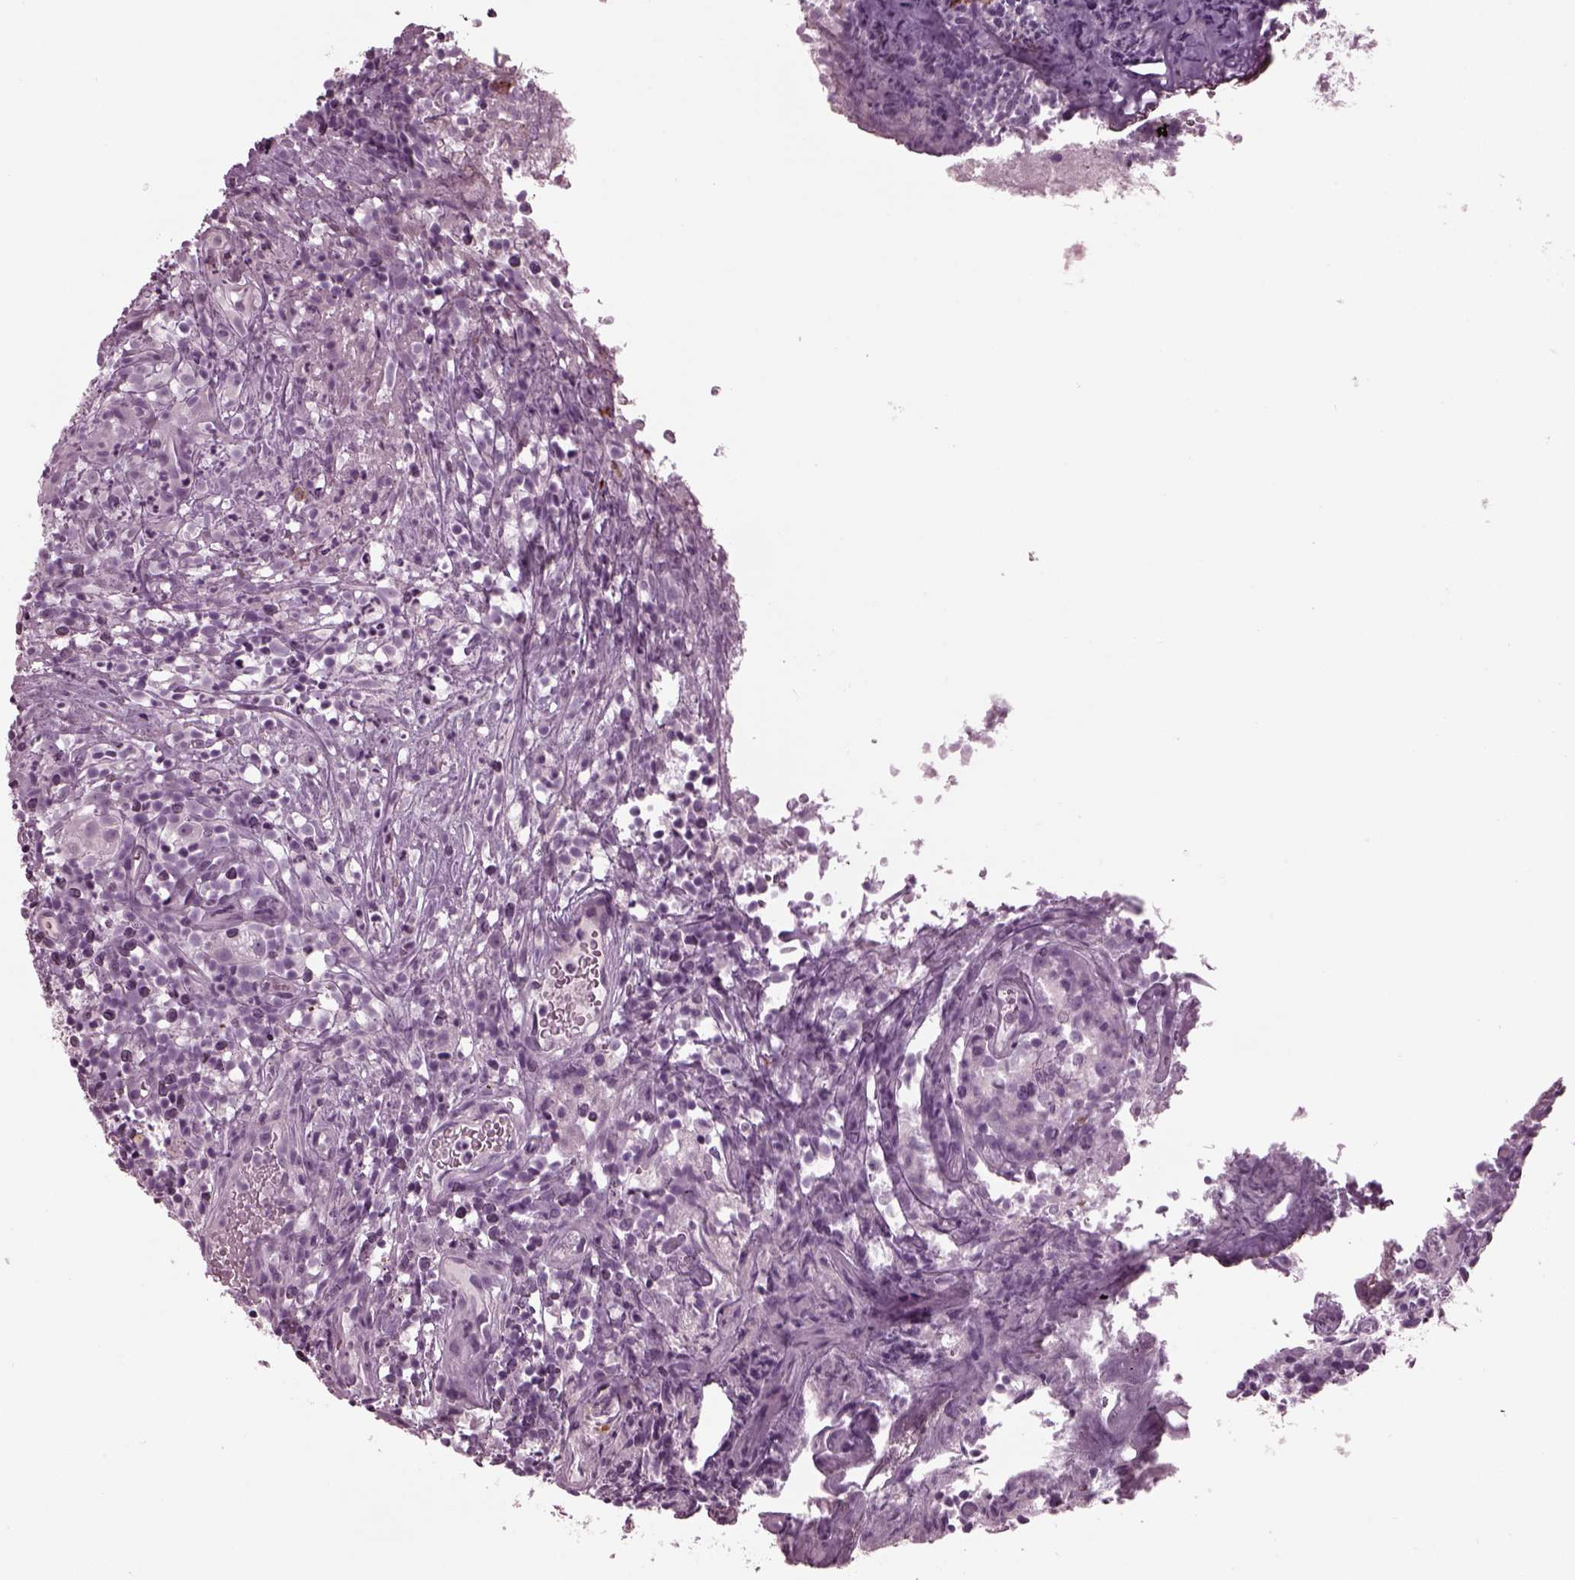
{"staining": {"intensity": "negative", "quantity": "none", "location": "none"}, "tissue": "prostate cancer", "cell_type": "Tumor cells", "image_type": "cancer", "snomed": [{"axis": "morphology", "description": "Adenocarcinoma, High grade"}, {"axis": "topography", "description": "Prostate"}], "caption": "Immunohistochemical staining of prostate adenocarcinoma (high-grade) shows no significant expression in tumor cells. Nuclei are stained in blue.", "gene": "DPYSL5", "patient": {"sex": "male", "age": 53}}